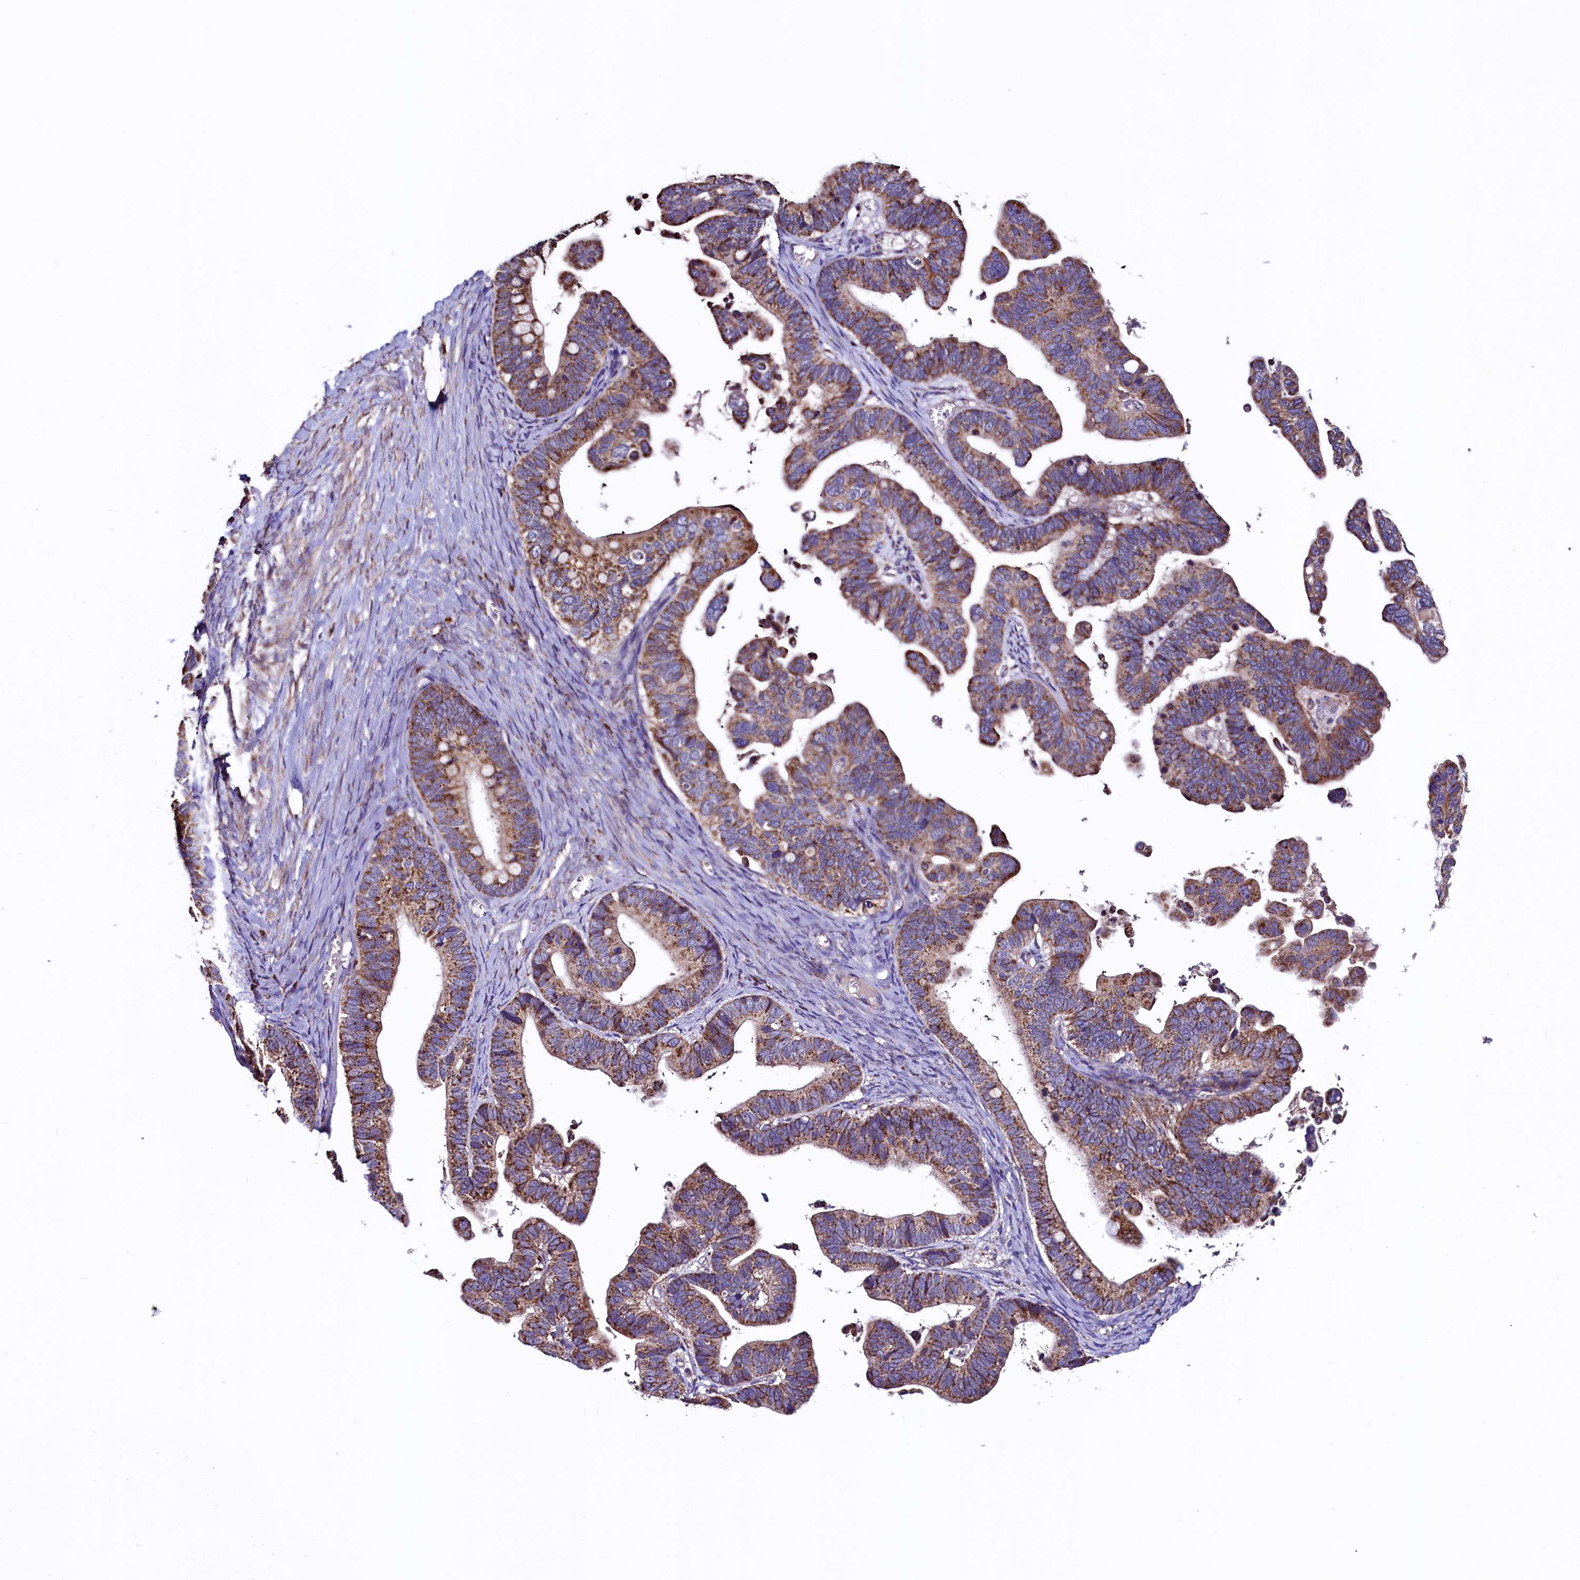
{"staining": {"intensity": "moderate", "quantity": ">75%", "location": "cytoplasmic/membranous"}, "tissue": "ovarian cancer", "cell_type": "Tumor cells", "image_type": "cancer", "snomed": [{"axis": "morphology", "description": "Cystadenocarcinoma, serous, NOS"}, {"axis": "topography", "description": "Ovary"}], "caption": "A brown stain labels moderate cytoplasmic/membranous staining of a protein in human ovarian serous cystadenocarcinoma tumor cells.", "gene": "STARD5", "patient": {"sex": "female", "age": 56}}